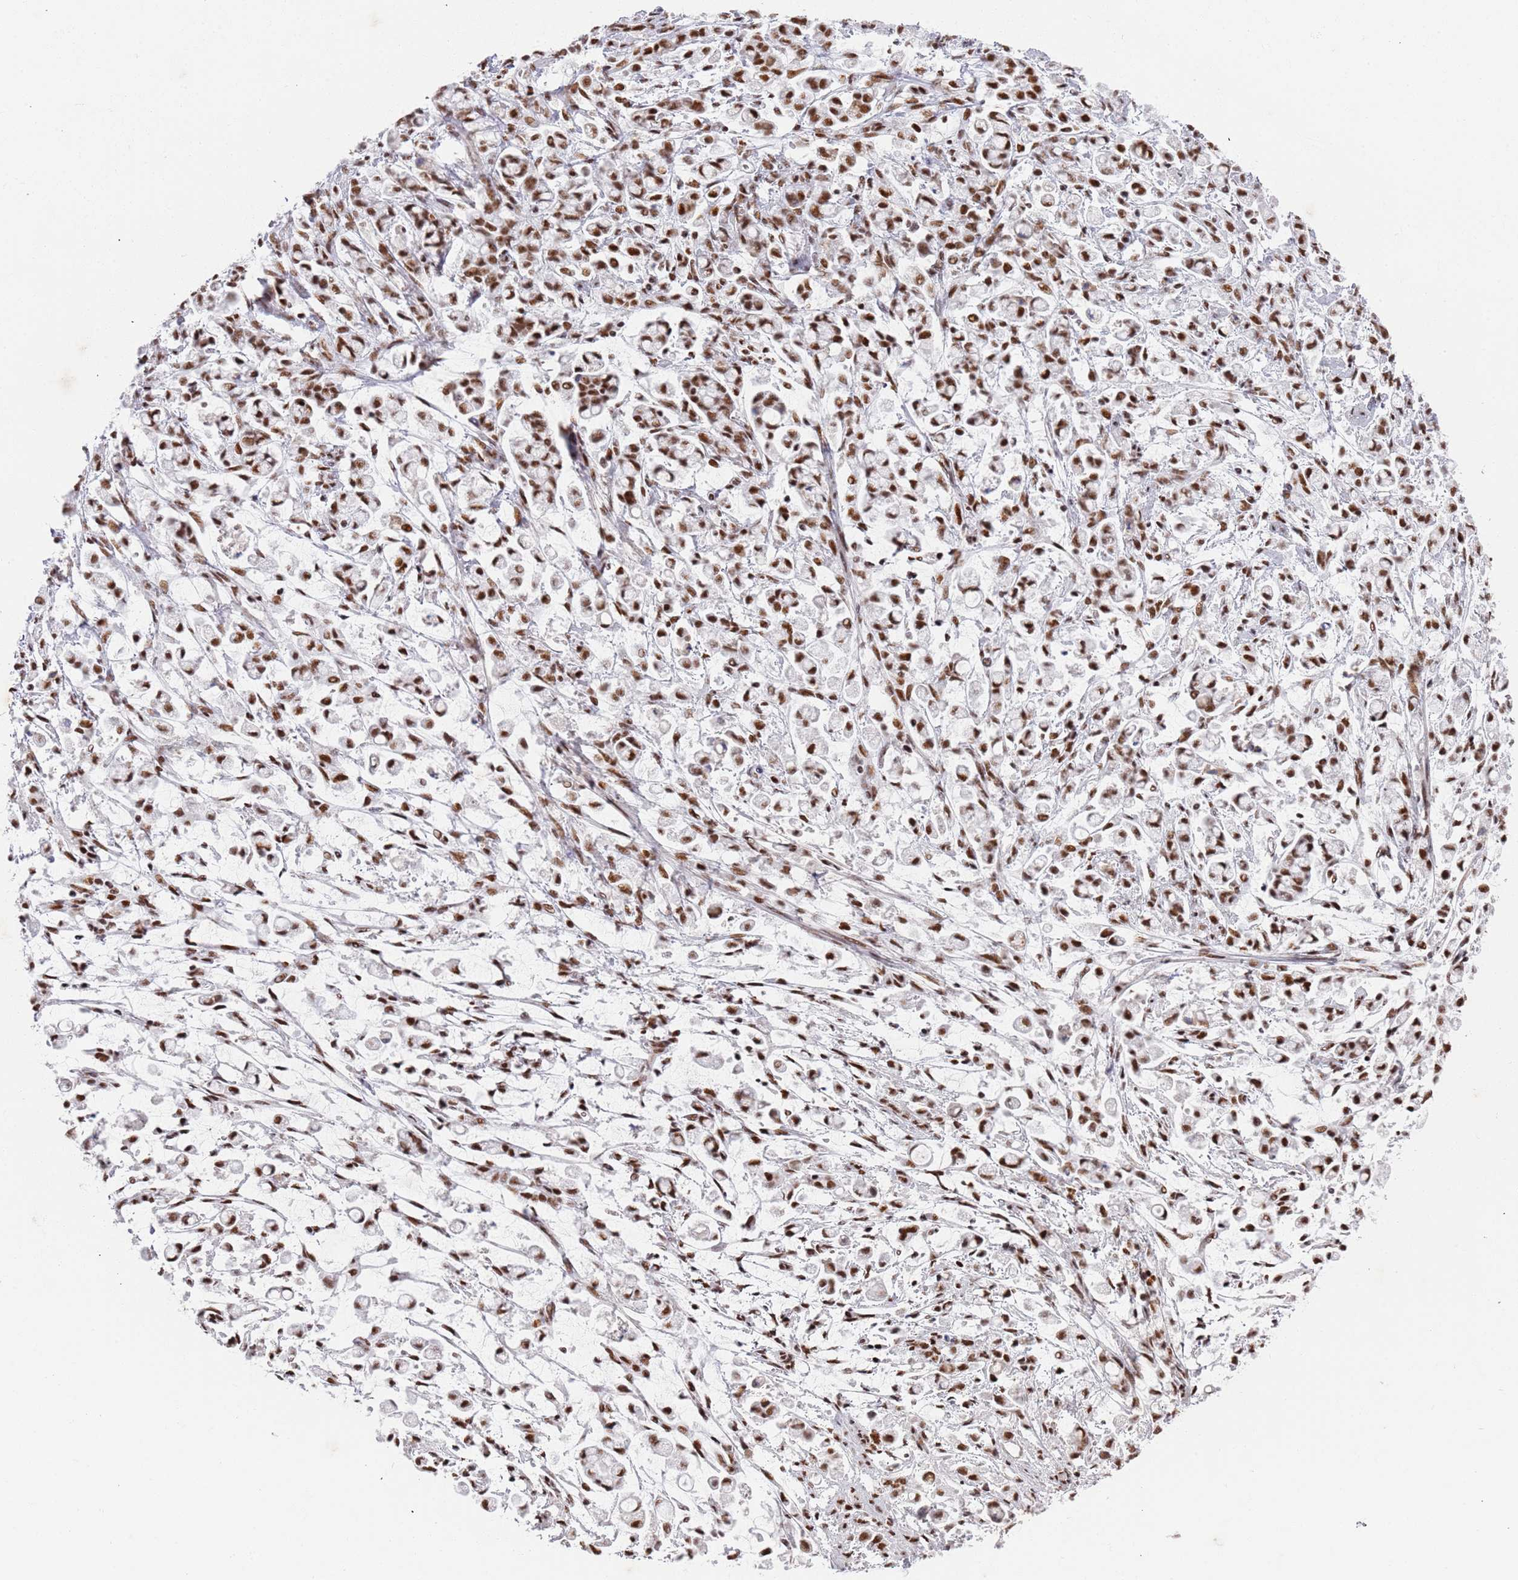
{"staining": {"intensity": "moderate", "quantity": ">75%", "location": "nuclear"}, "tissue": "stomach cancer", "cell_type": "Tumor cells", "image_type": "cancer", "snomed": [{"axis": "morphology", "description": "Adenocarcinoma, NOS"}, {"axis": "topography", "description": "Stomach"}], "caption": "Moderate nuclear protein staining is appreciated in approximately >75% of tumor cells in stomach cancer.", "gene": "AKAP8L", "patient": {"sex": "female", "age": 60}}